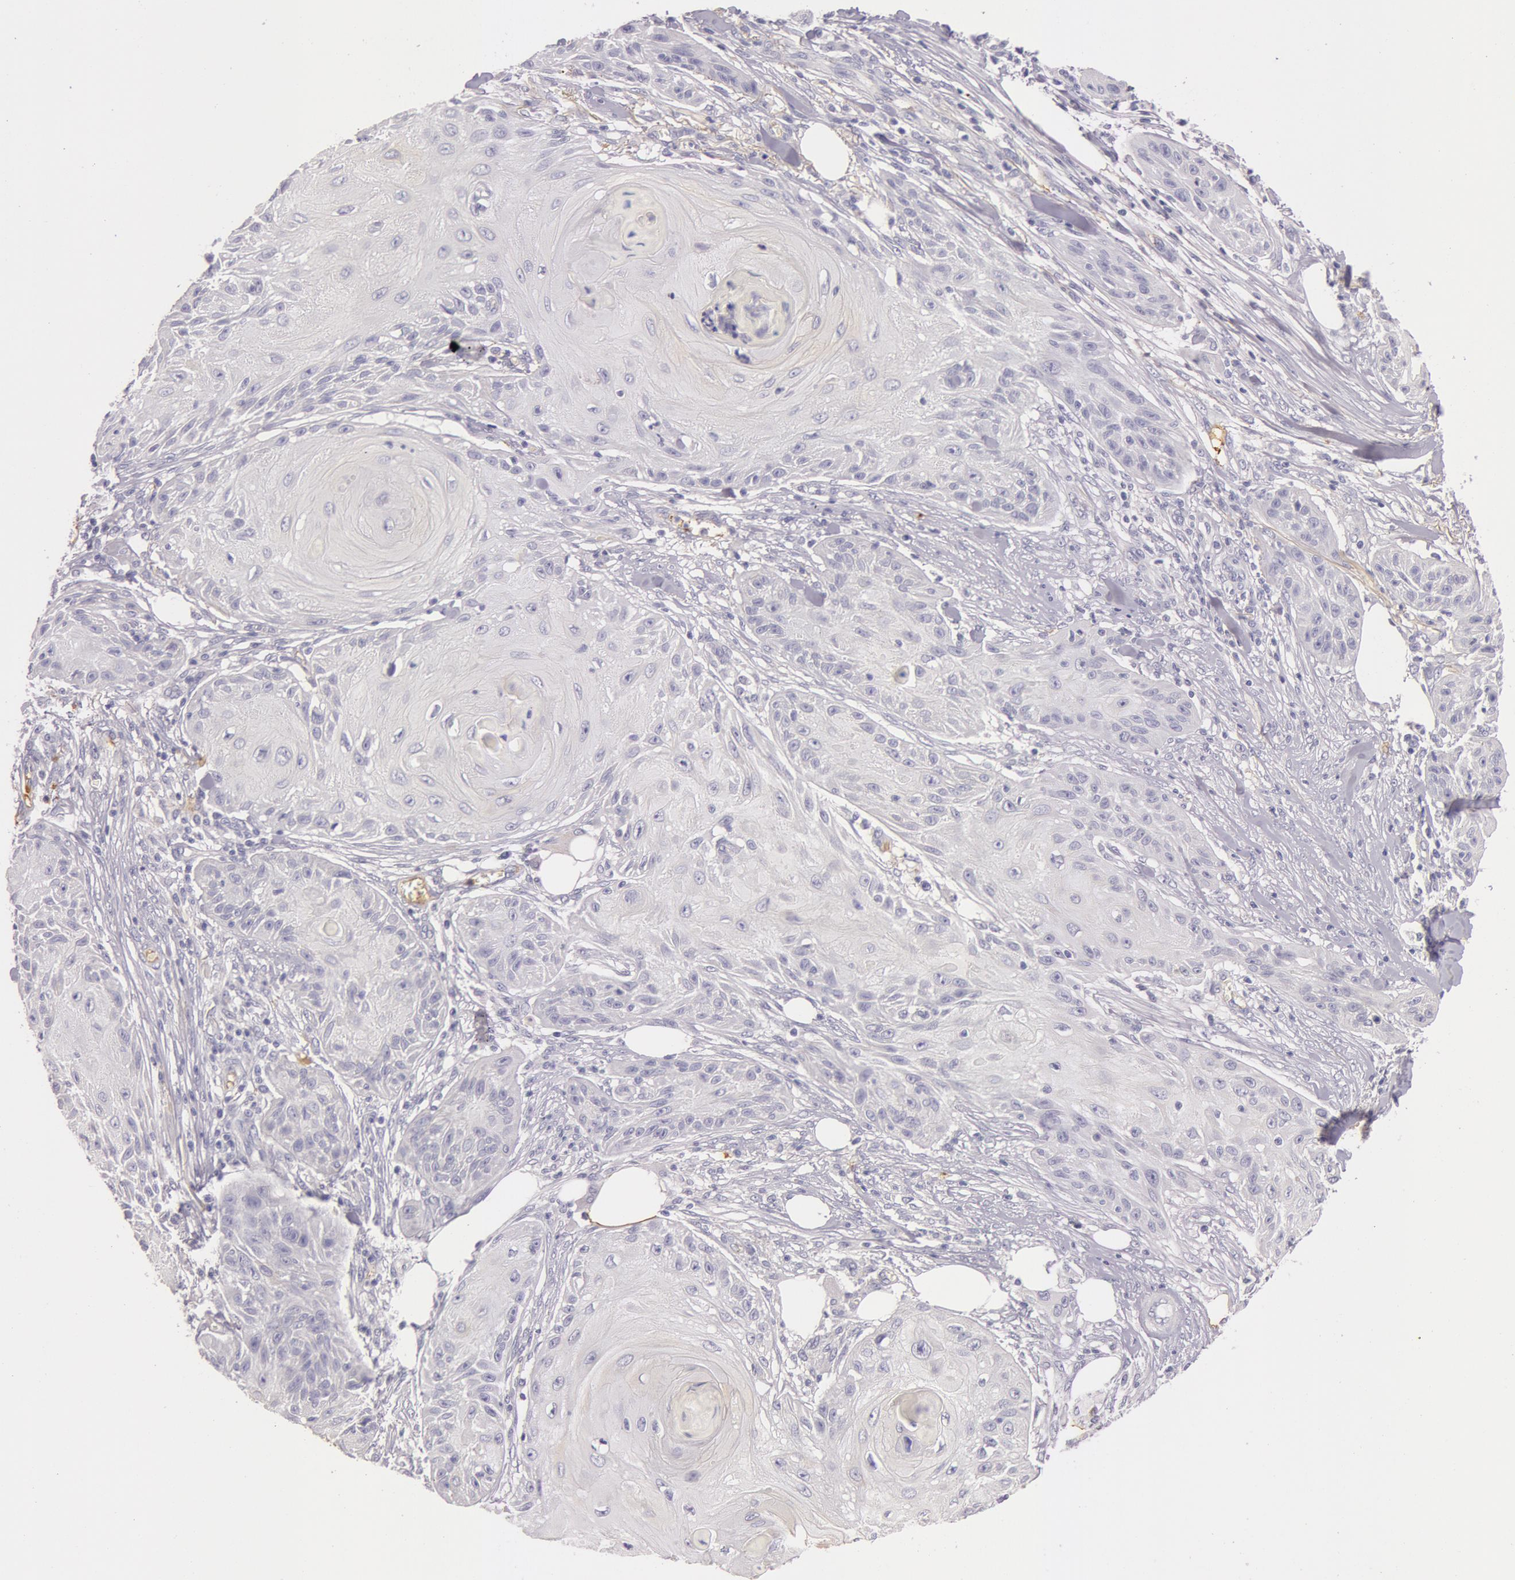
{"staining": {"intensity": "negative", "quantity": "none", "location": "none"}, "tissue": "skin cancer", "cell_type": "Tumor cells", "image_type": "cancer", "snomed": [{"axis": "morphology", "description": "Squamous cell carcinoma, NOS"}, {"axis": "topography", "description": "Skin"}], "caption": "Tumor cells show no significant positivity in skin cancer (squamous cell carcinoma). (Immunohistochemistry (ihc), brightfield microscopy, high magnification).", "gene": "C4BPA", "patient": {"sex": "female", "age": 88}}